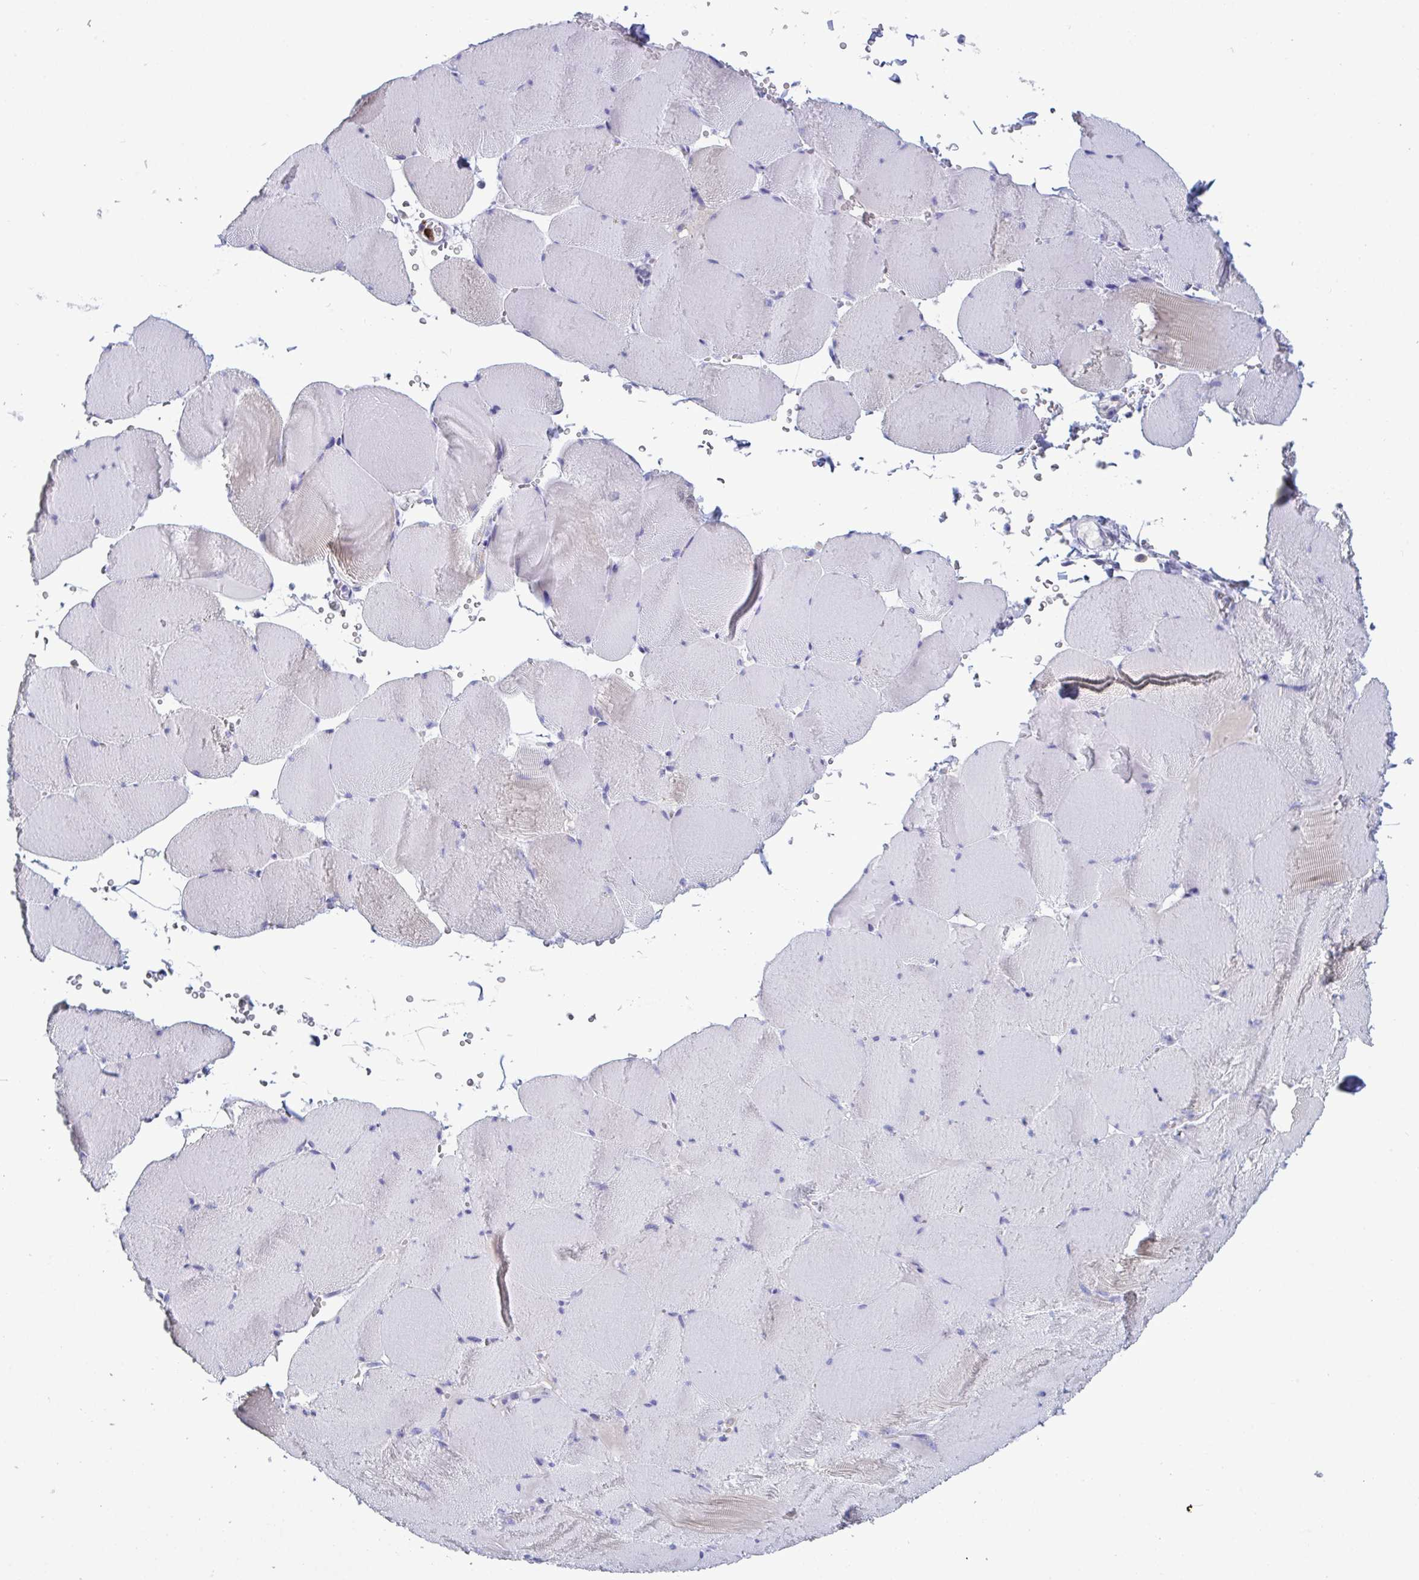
{"staining": {"intensity": "negative", "quantity": "none", "location": "none"}, "tissue": "skeletal muscle", "cell_type": "Myocytes", "image_type": "normal", "snomed": [{"axis": "morphology", "description": "Normal tissue, NOS"}, {"axis": "topography", "description": "Skeletal muscle"}, {"axis": "topography", "description": "Head-Neck"}], "caption": "High magnification brightfield microscopy of unremarkable skeletal muscle stained with DAB (brown) and counterstained with hematoxylin (blue): myocytes show no significant expression. (Immunohistochemistry, brightfield microscopy, high magnification).", "gene": "TAS2R38", "patient": {"sex": "male", "age": 66}}